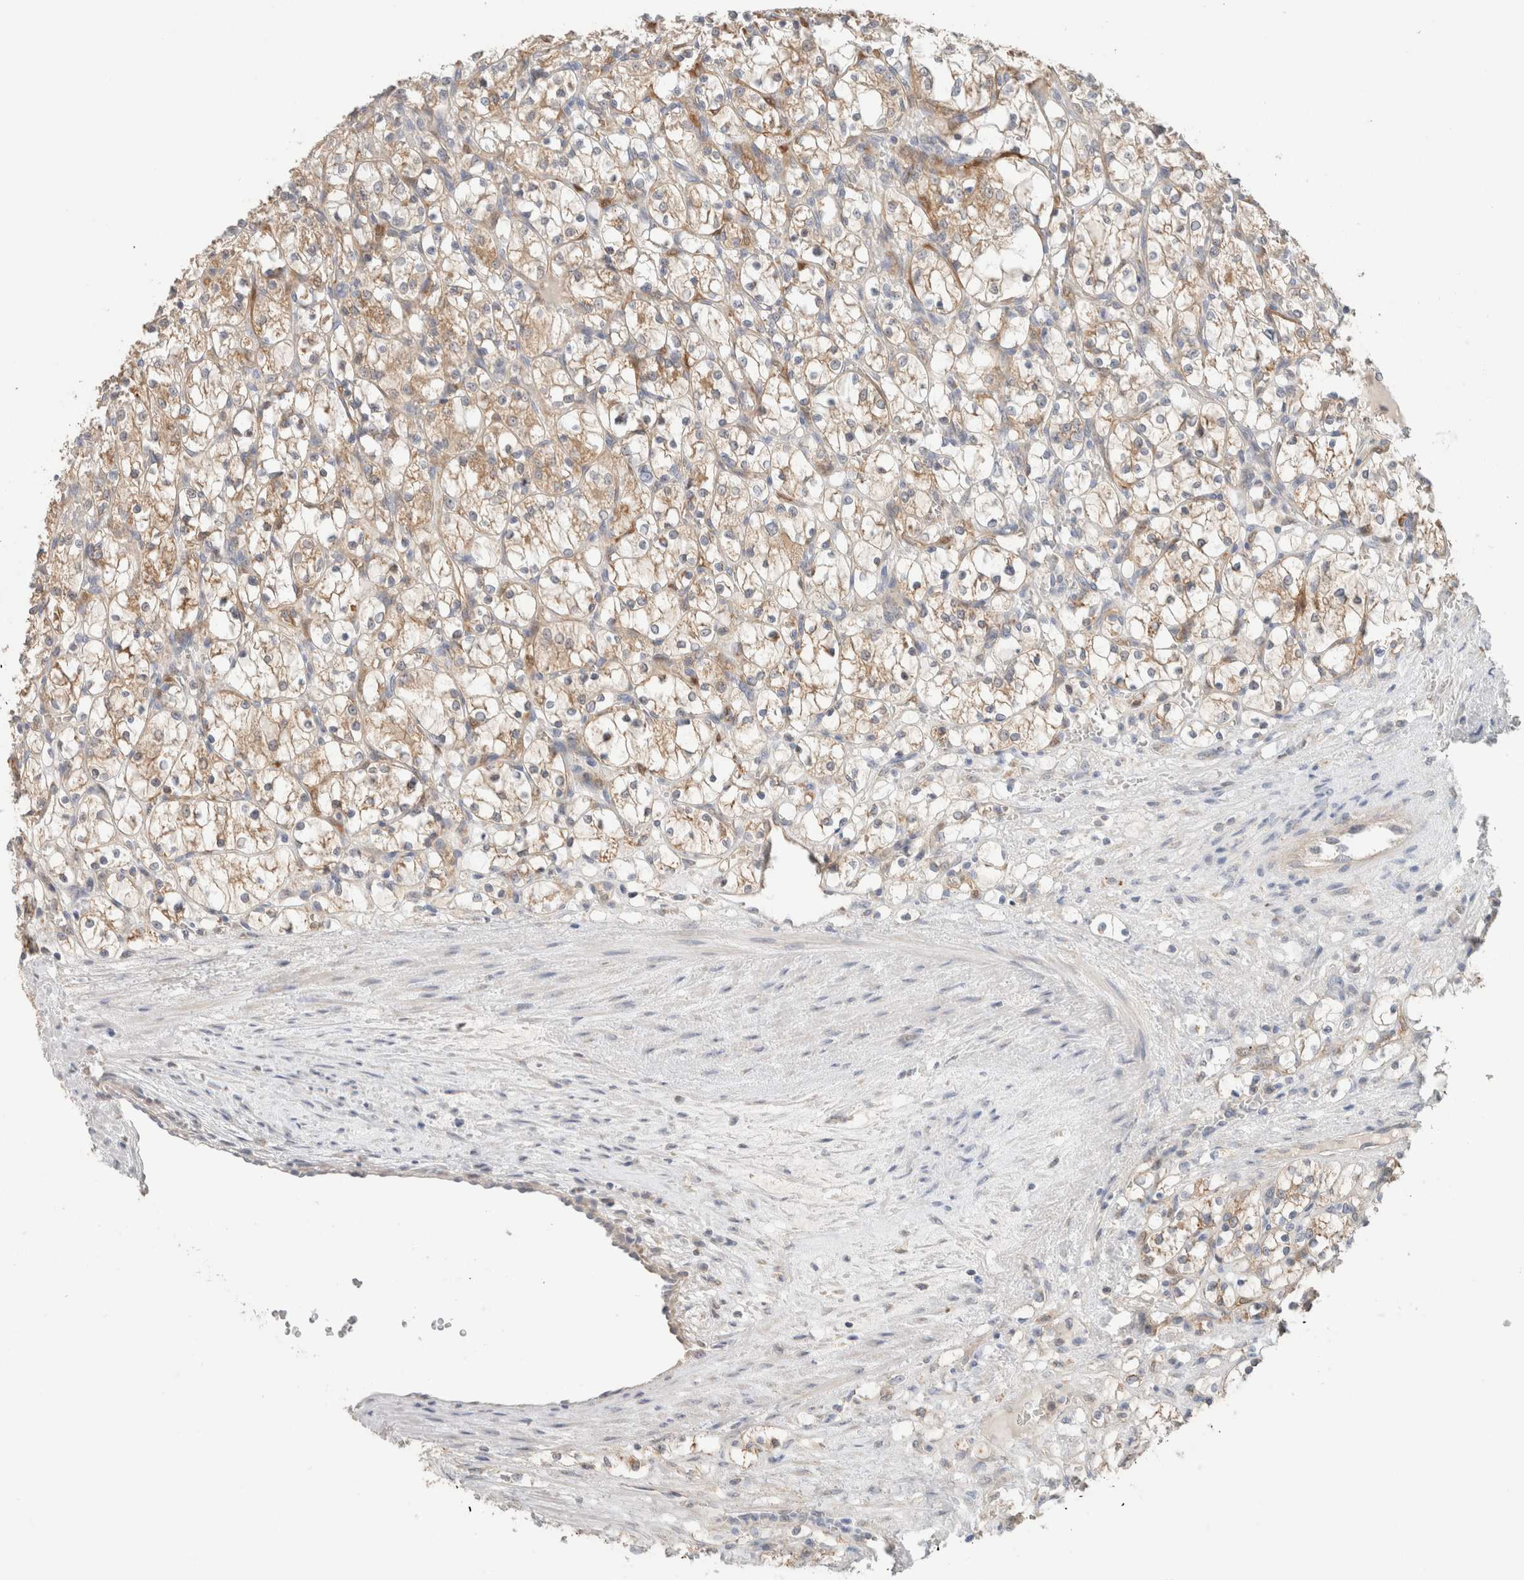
{"staining": {"intensity": "weak", "quantity": ">75%", "location": "cytoplasmic/membranous"}, "tissue": "renal cancer", "cell_type": "Tumor cells", "image_type": "cancer", "snomed": [{"axis": "morphology", "description": "Adenocarcinoma, NOS"}, {"axis": "topography", "description": "Kidney"}], "caption": "This micrograph shows immunohistochemistry staining of human renal adenocarcinoma, with low weak cytoplasmic/membranous staining in approximately >75% of tumor cells.", "gene": "CA13", "patient": {"sex": "female", "age": 69}}